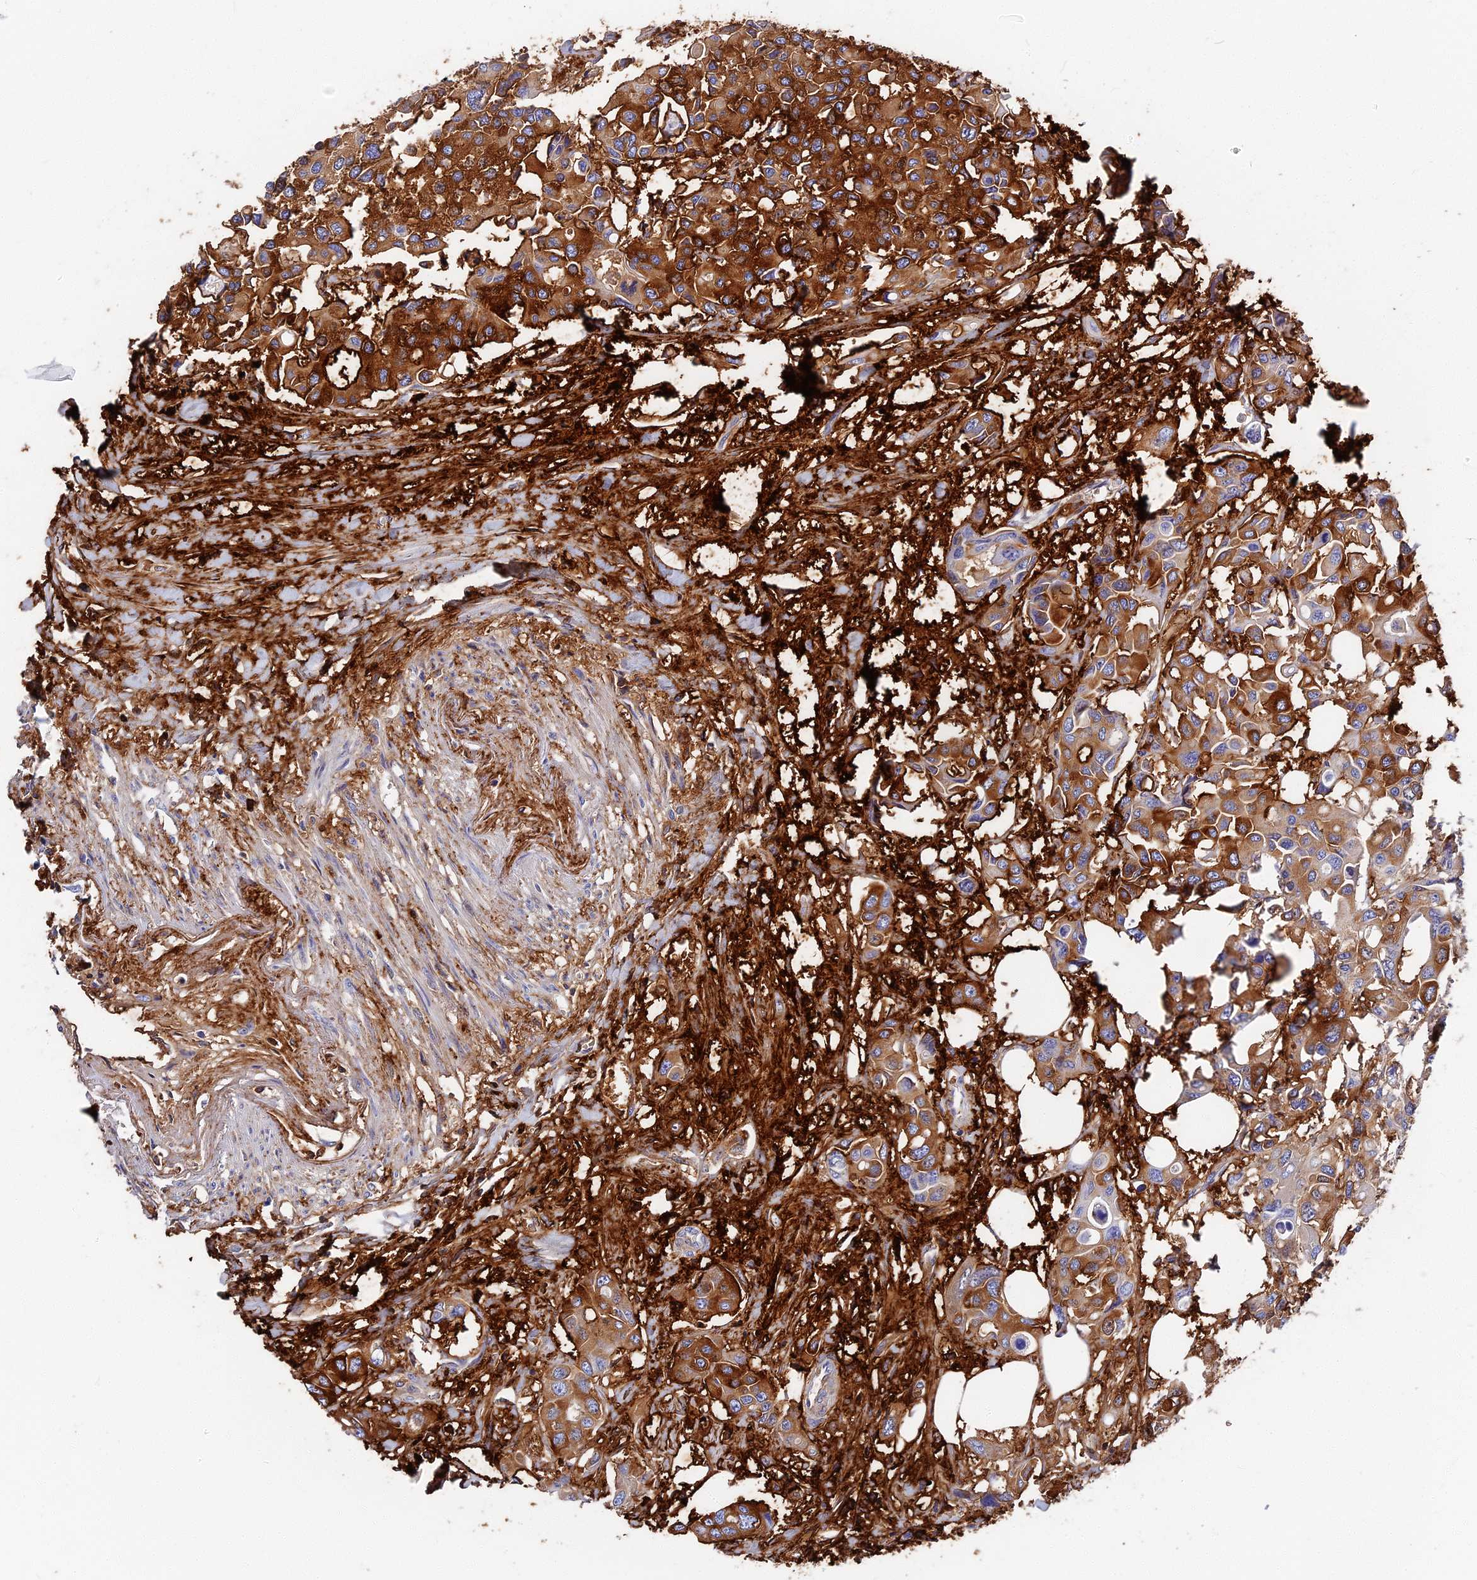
{"staining": {"intensity": "strong", "quantity": "25%-75%", "location": "cytoplasmic/membranous"}, "tissue": "colorectal cancer", "cell_type": "Tumor cells", "image_type": "cancer", "snomed": [{"axis": "morphology", "description": "Adenocarcinoma, NOS"}, {"axis": "topography", "description": "Colon"}], "caption": "An image of colorectal cancer stained for a protein reveals strong cytoplasmic/membranous brown staining in tumor cells. (Brightfield microscopy of DAB IHC at high magnification).", "gene": "ITIH1", "patient": {"sex": "male", "age": 77}}